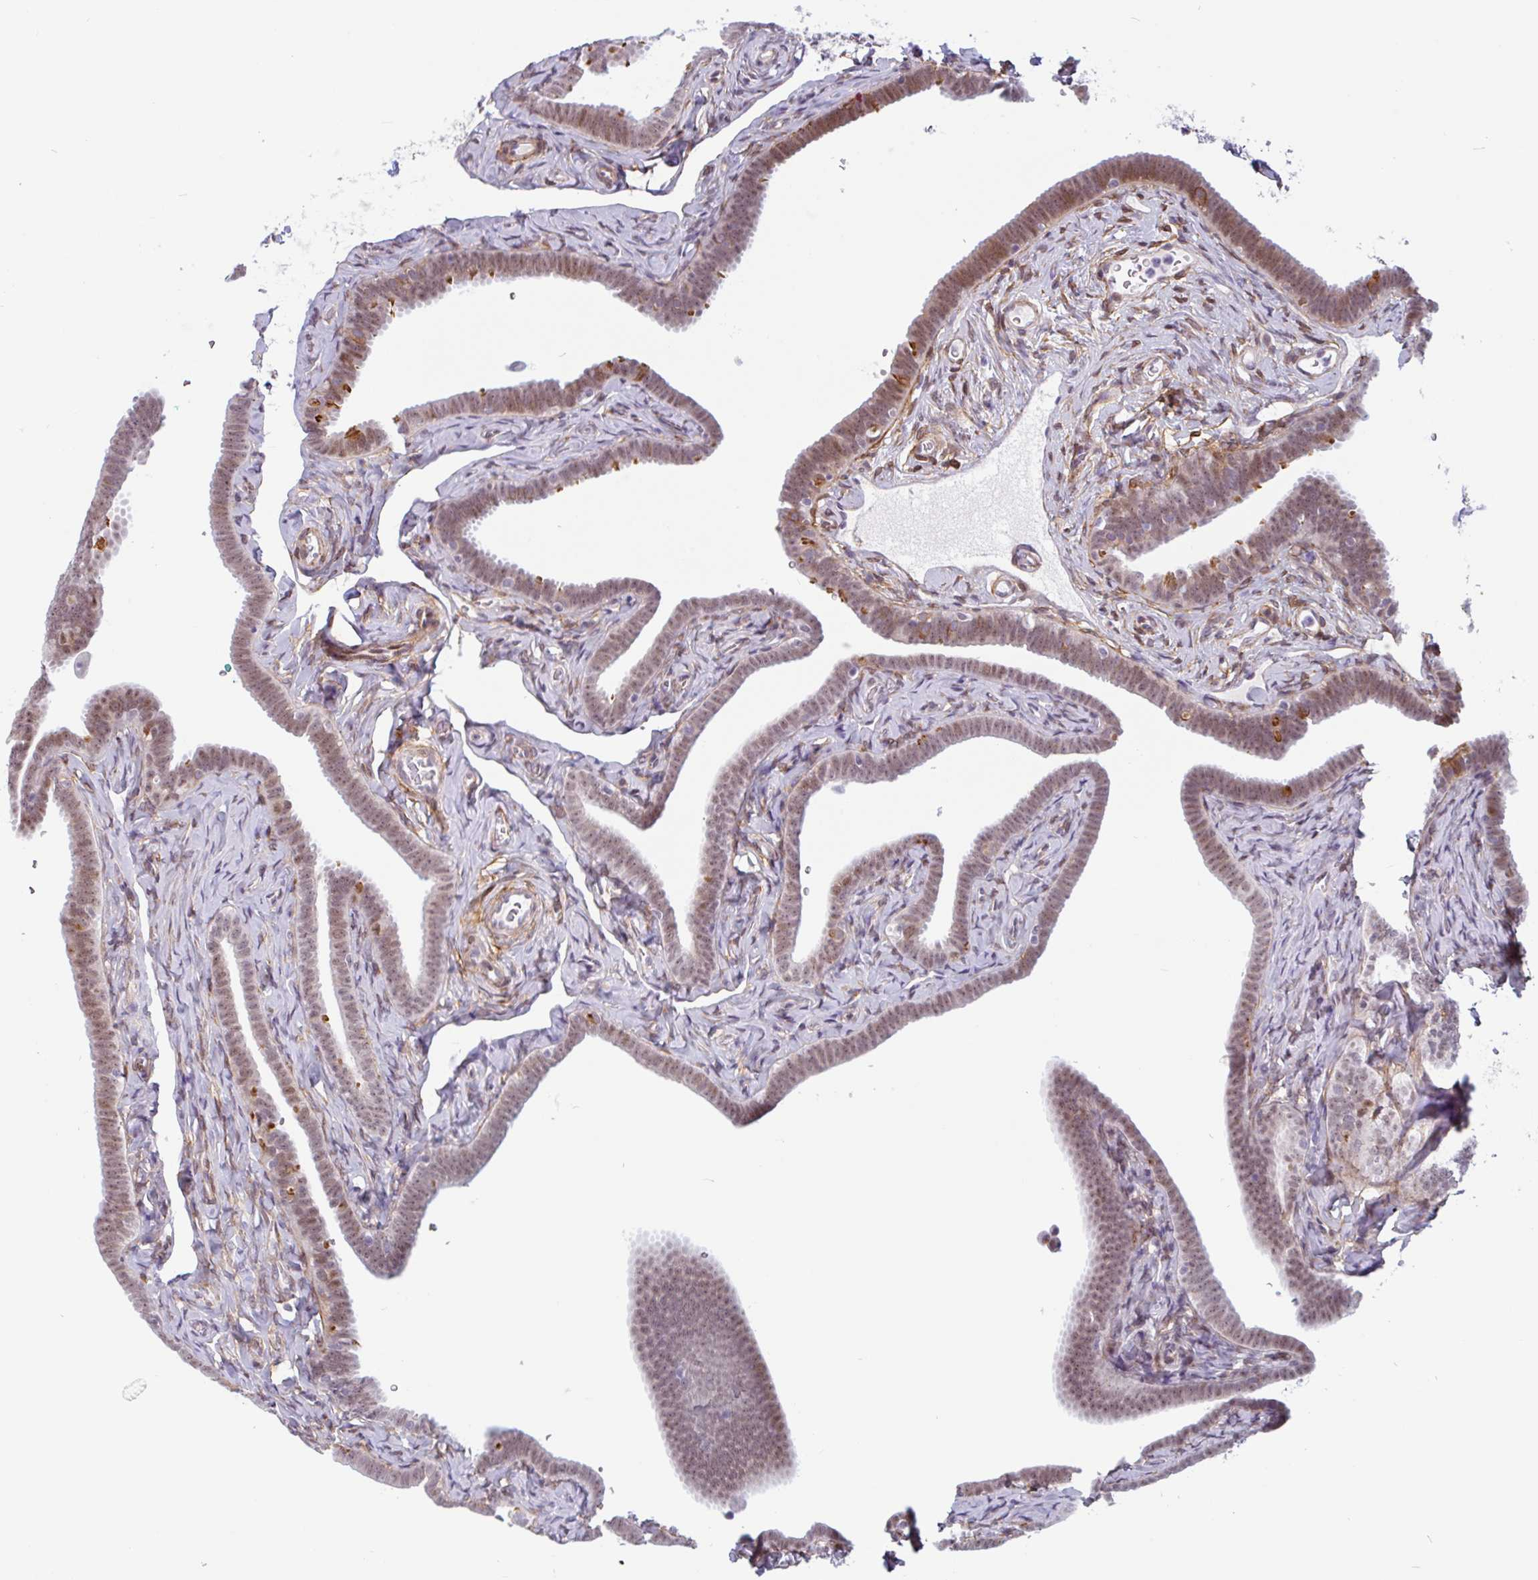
{"staining": {"intensity": "moderate", "quantity": "25%-75%", "location": "cytoplasmic/membranous,nuclear"}, "tissue": "fallopian tube", "cell_type": "Glandular cells", "image_type": "normal", "snomed": [{"axis": "morphology", "description": "Normal tissue, NOS"}, {"axis": "topography", "description": "Fallopian tube"}], "caption": "Immunohistochemical staining of unremarkable human fallopian tube exhibits moderate cytoplasmic/membranous,nuclear protein staining in approximately 25%-75% of glandular cells. The staining is performed using DAB (3,3'-diaminobenzidine) brown chromogen to label protein expression. The nuclei are counter-stained blue using hematoxylin.", "gene": "TMEM119", "patient": {"sex": "female", "age": 69}}